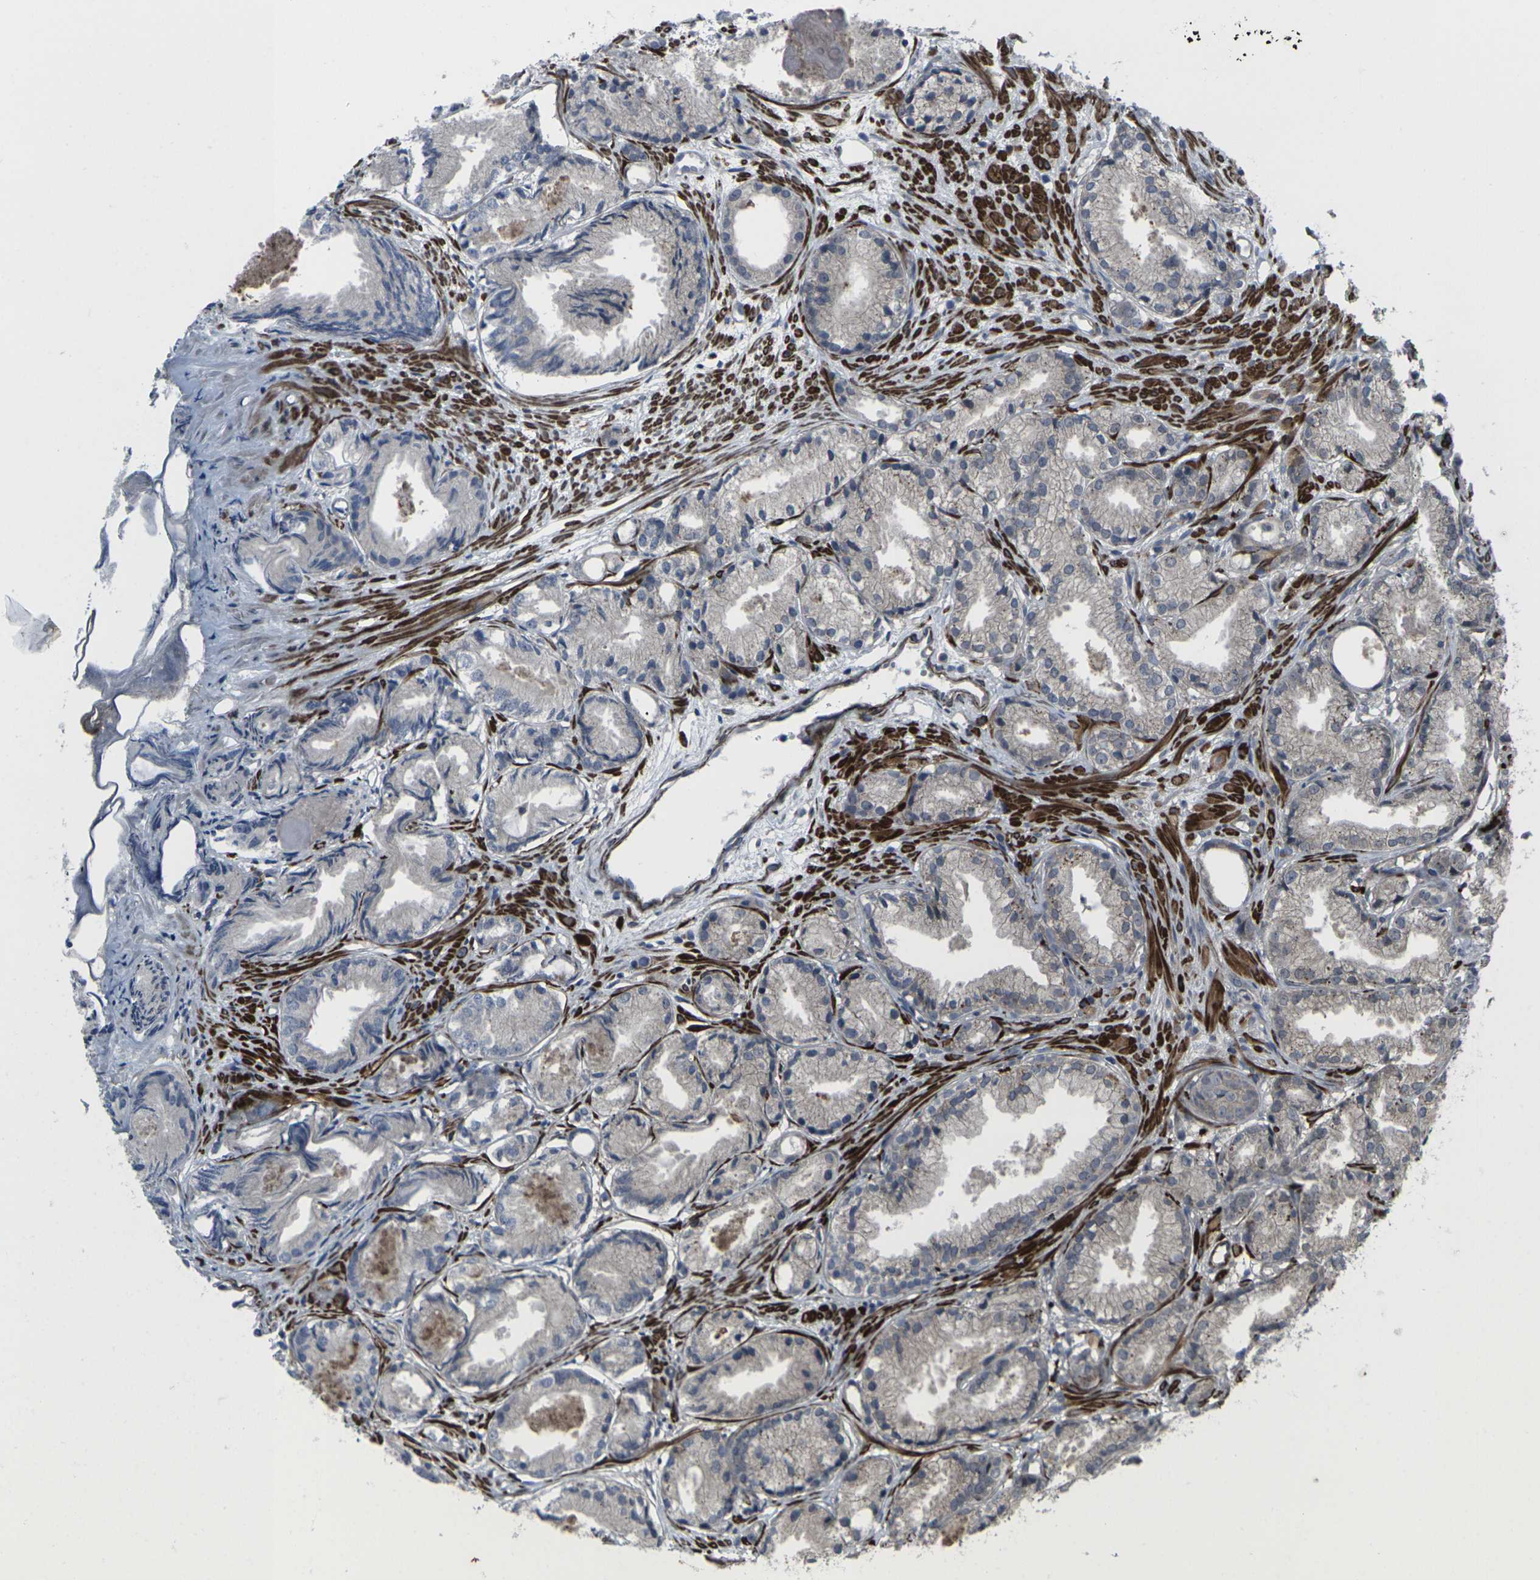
{"staining": {"intensity": "negative", "quantity": "none", "location": "none"}, "tissue": "prostate cancer", "cell_type": "Tumor cells", "image_type": "cancer", "snomed": [{"axis": "morphology", "description": "Adenocarcinoma, Low grade"}, {"axis": "topography", "description": "Prostate"}], "caption": "This histopathology image is of prostate cancer stained with immunohistochemistry (IHC) to label a protein in brown with the nuclei are counter-stained blue. There is no positivity in tumor cells.", "gene": "CCR10", "patient": {"sex": "male", "age": 72}}